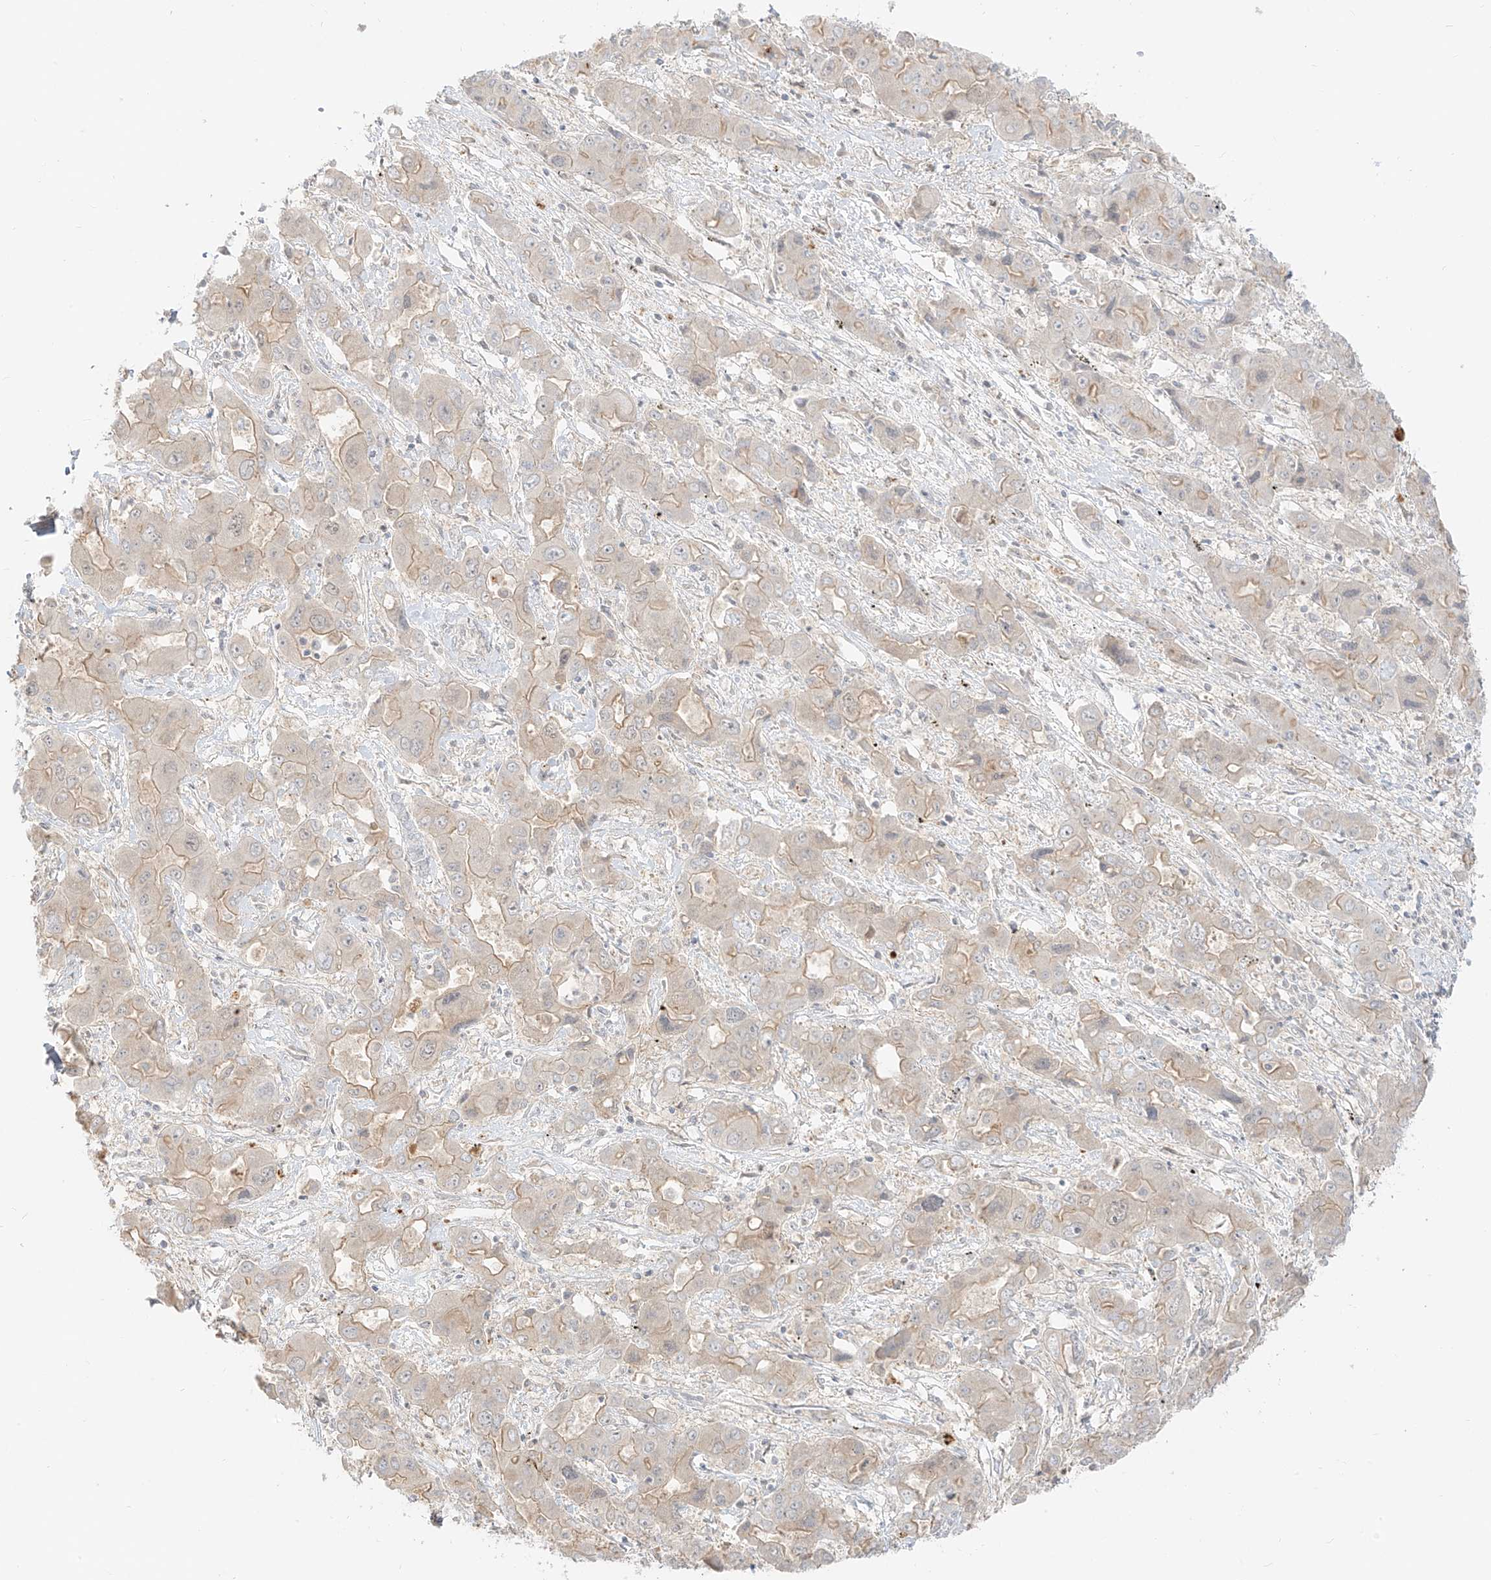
{"staining": {"intensity": "weak", "quantity": "25%-75%", "location": "cytoplasmic/membranous"}, "tissue": "liver cancer", "cell_type": "Tumor cells", "image_type": "cancer", "snomed": [{"axis": "morphology", "description": "Cholangiocarcinoma"}, {"axis": "topography", "description": "Liver"}], "caption": "Immunohistochemistry staining of liver cancer (cholangiocarcinoma), which shows low levels of weak cytoplasmic/membranous expression in approximately 25%-75% of tumor cells indicating weak cytoplasmic/membranous protein staining. The staining was performed using DAB (3,3'-diaminobenzidine) (brown) for protein detection and nuclei were counterstained in hematoxylin (blue).", "gene": "LIPT1", "patient": {"sex": "male", "age": 67}}